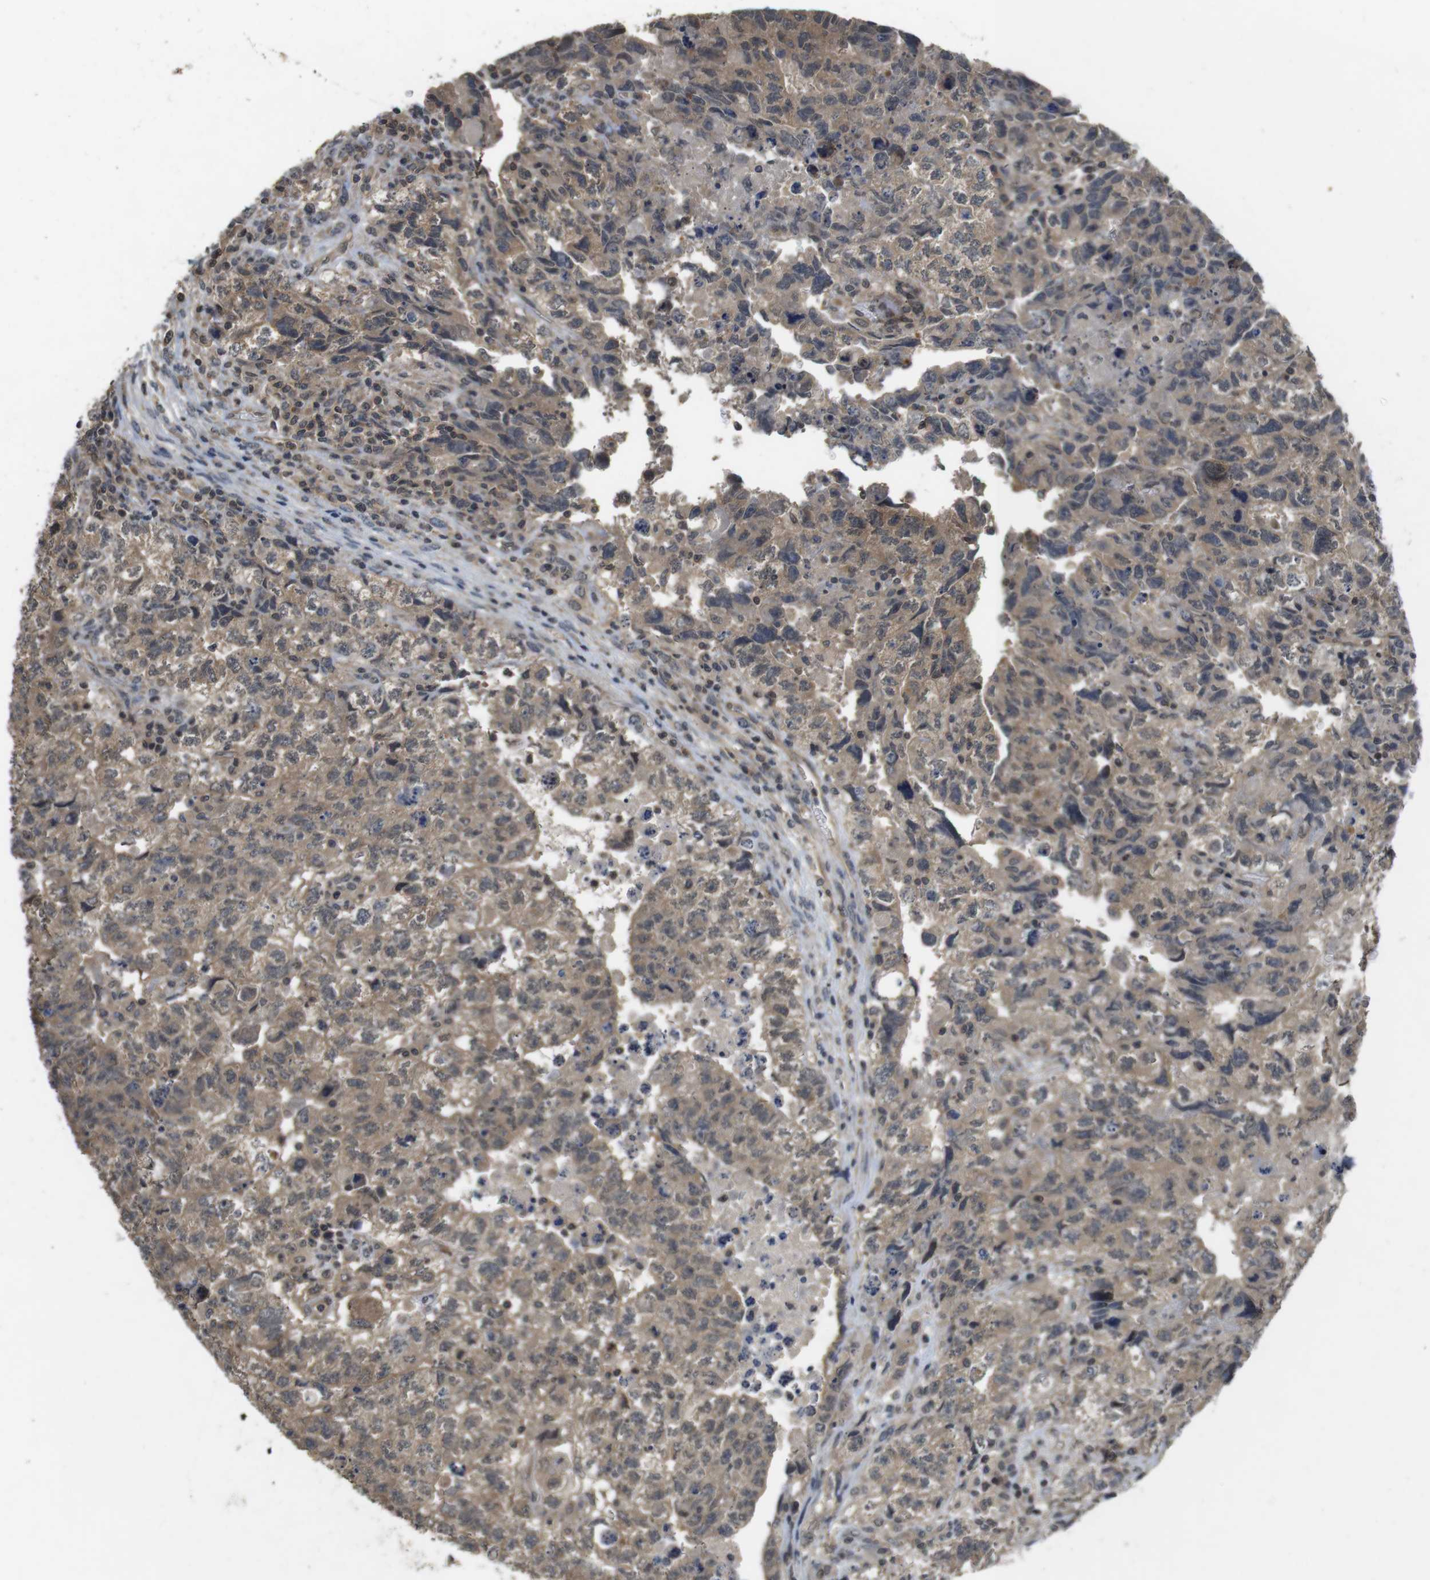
{"staining": {"intensity": "weak", "quantity": ">75%", "location": "cytoplasmic/membranous"}, "tissue": "testis cancer", "cell_type": "Tumor cells", "image_type": "cancer", "snomed": [{"axis": "morphology", "description": "Carcinoma, Embryonal, NOS"}, {"axis": "topography", "description": "Testis"}], "caption": "Testis cancer (embryonal carcinoma) stained with a brown dye displays weak cytoplasmic/membranous positive positivity in about >75% of tumor cells.", "gene": "FADD", "patient": {"sex": "male", "age": 36}}